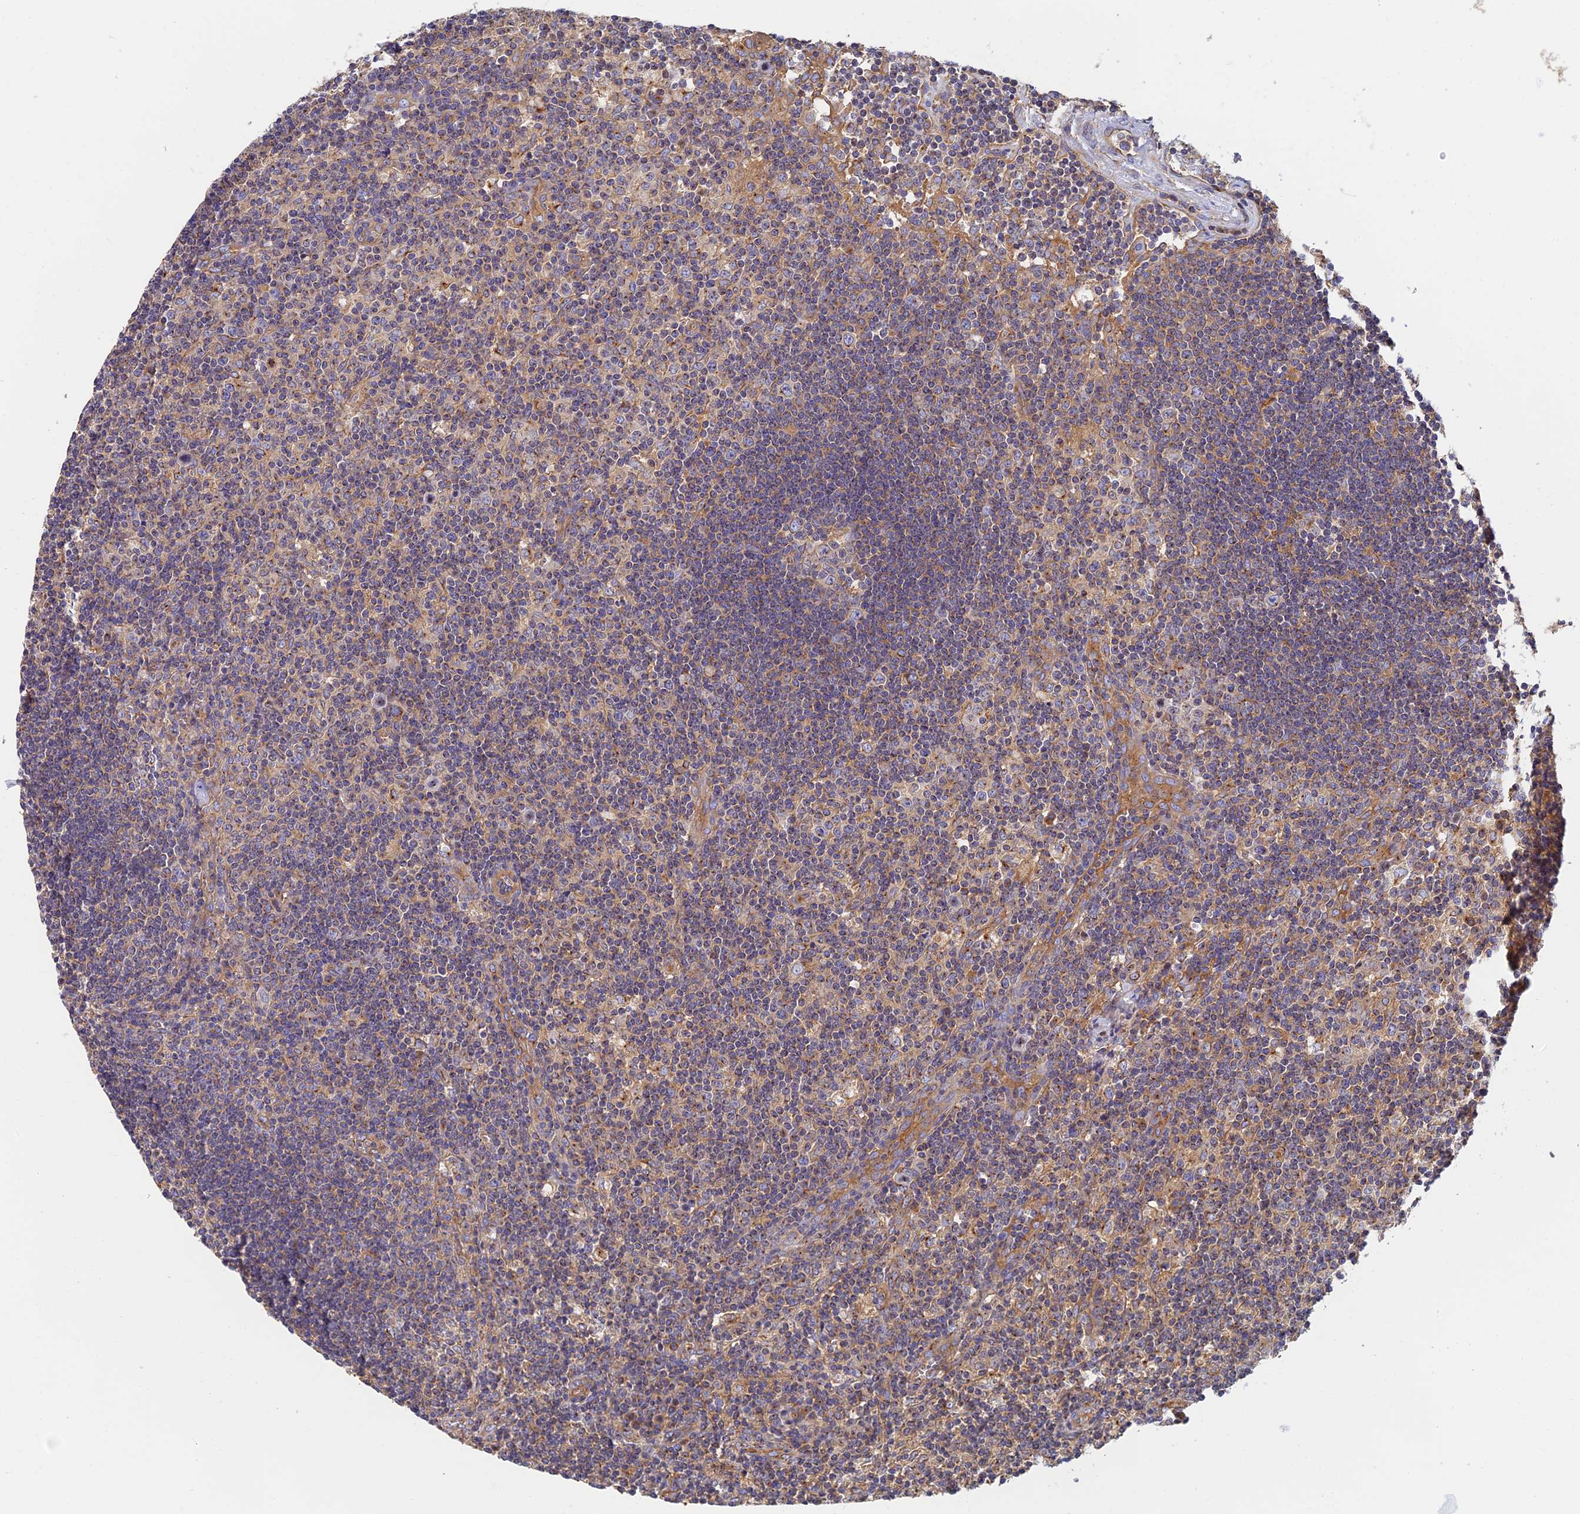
{"staining": {"intensity": "weak", "quantity": "25%-75%", "location": "cytoplasmic/membranous"}, "tissue": "lymph node", "cell_type": "Germinal center cells", "image_type": "normal", "snomed": [{"axis": "morphology", "description": "Normal tissue, NOS"}, {"axis": "topography", "description": "Lymph node"}], "caption": "Protein expression analysis of benign human lymph node reveals weak cytoplasmic/membranous staining in about 25%-75% of germinal center cells. The protein of interest is shown in brown color, while the nuclei are stained blue.", "gene": "DCTN2", "patient": {"sex": "male", "age": 58}}